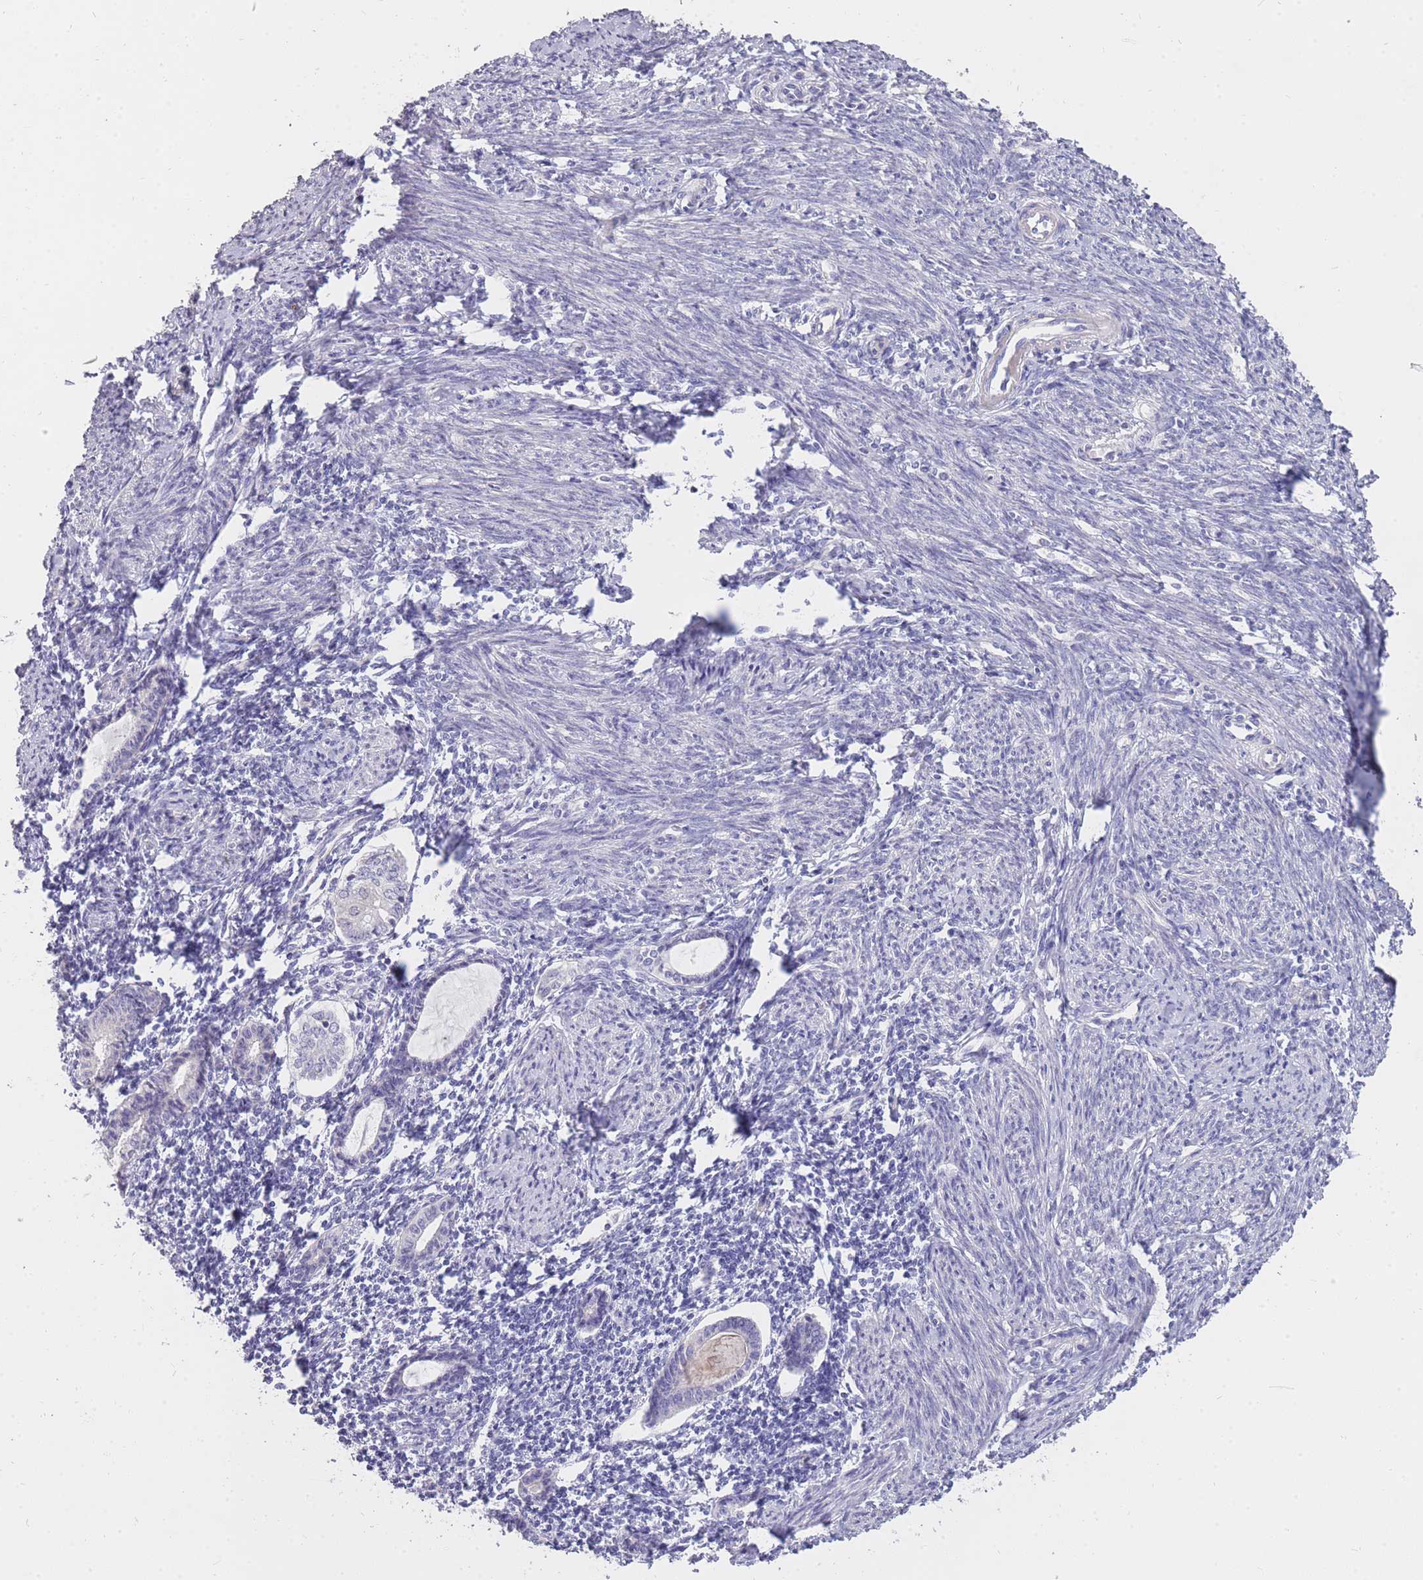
{"staining": {"intensity": "negative", "quantity": "none", "location": "none"}, "tissue": "endometrium", "cell_type": "Cells in endometrial stroma", "image_type": "normal", "snomed": [{"axis": "morphology", "description": "Normal tissue, NOS"}, {"axis": "topography", "description": "Endometrium"}], "caption": "DAB immunohistochemical staining of normal human endometrium displays no significant expression in cells in endometrial stroma. (DAB immunohistochemistry visualized using brightfield microscopy, high magnification).", "gene": "FRG2B", "patient": {"sex": "female", "age": 63}}